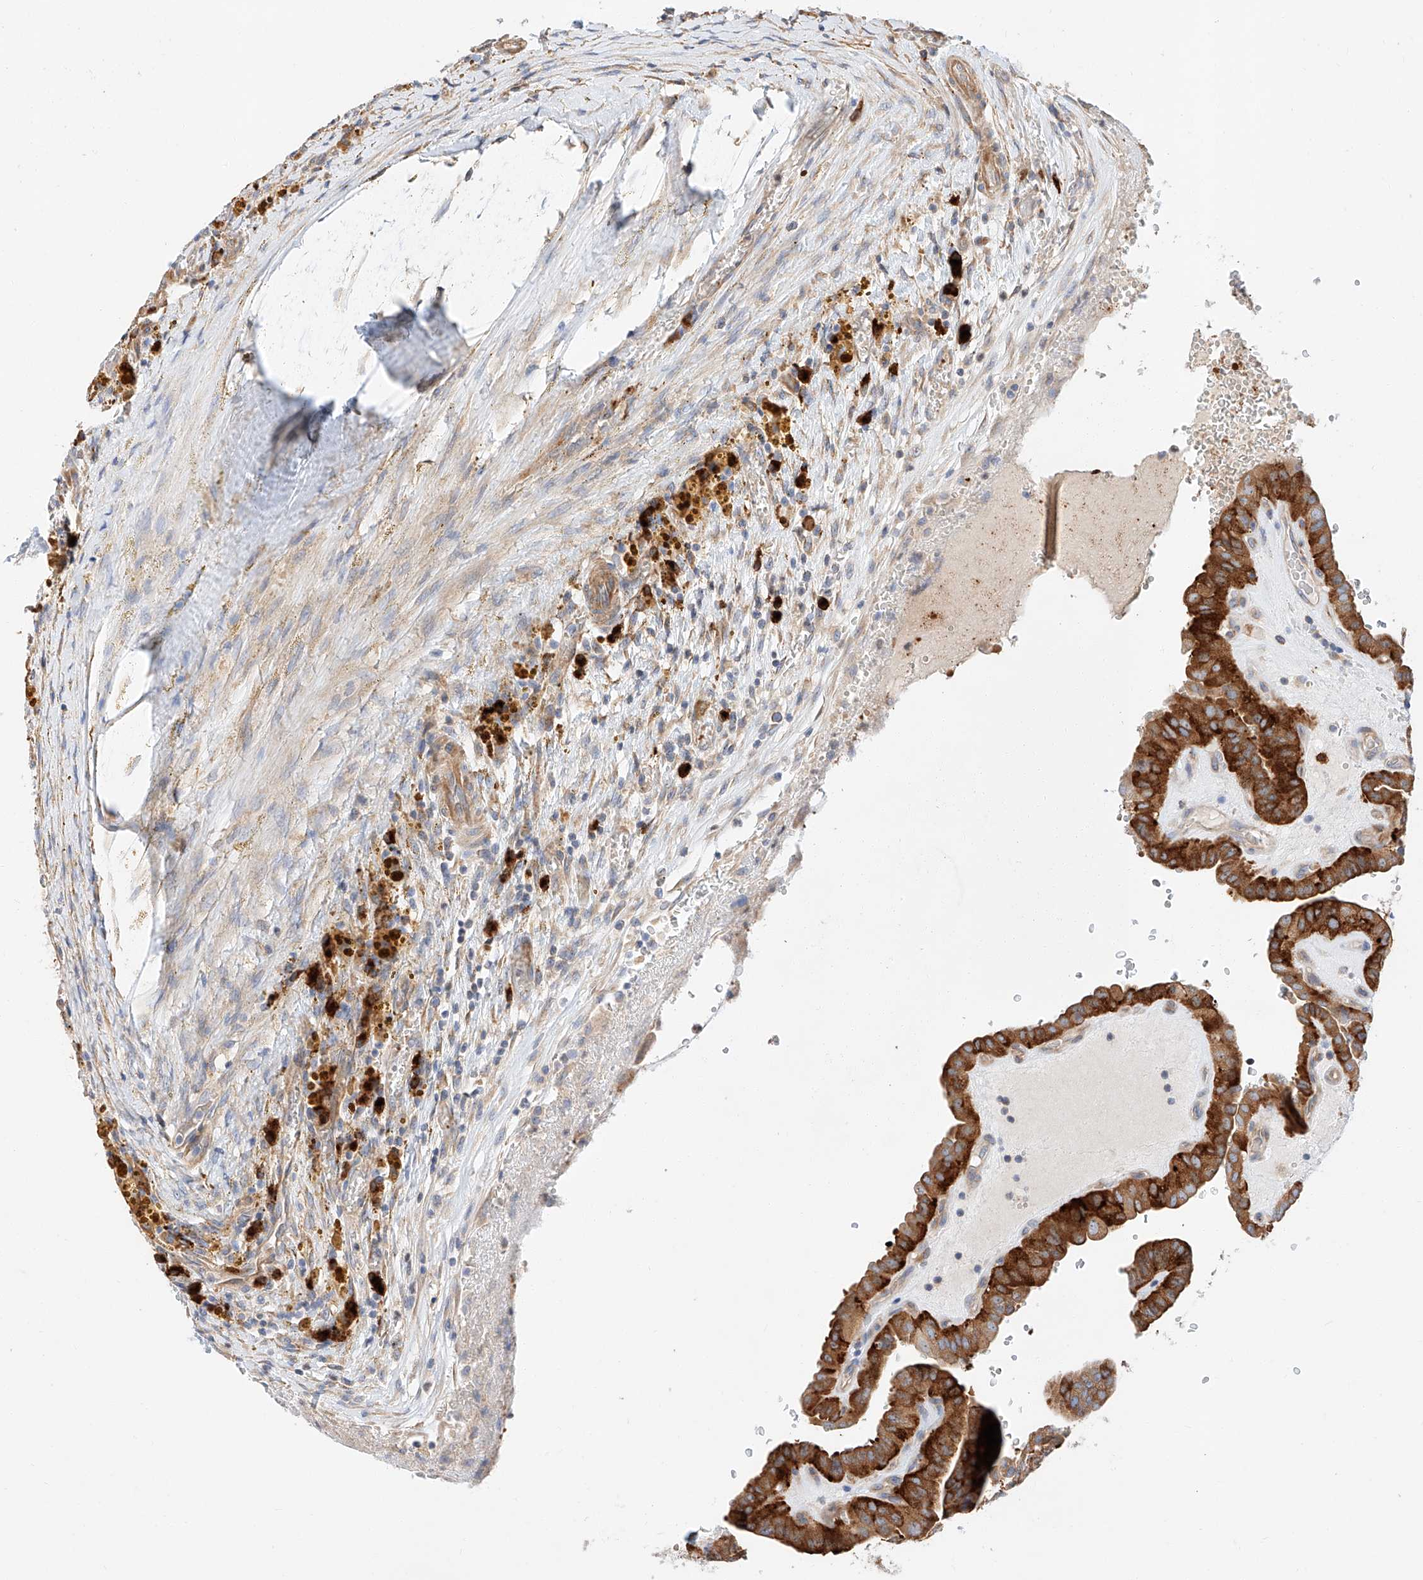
{"staining": {"intensity": "strong", "quantity": ">75%", "location": "cytoplasmic/membranous"}, "tissue": "thyroid cancer", "cell_type": "Tumor cells", "image_type": "cancer", "snomed": [{"axis": "morphology", "description": "Papillary adenocarcinoma, NOS"}, {"axis": "topography", "description": "Thyroid gland"}], "caption": "Immunohistochemistry (DAB) staining of human thyroid cancer (papillary adenocarcinoma) reveals strong cytoplasmic/membranous protein expression in approximately >75% of tumor cells. (DAB IHC, brown staining for protein, blue staining for nuclei).", "gene": "GLMN", "patient": {"sex": "male", "age": 77}}